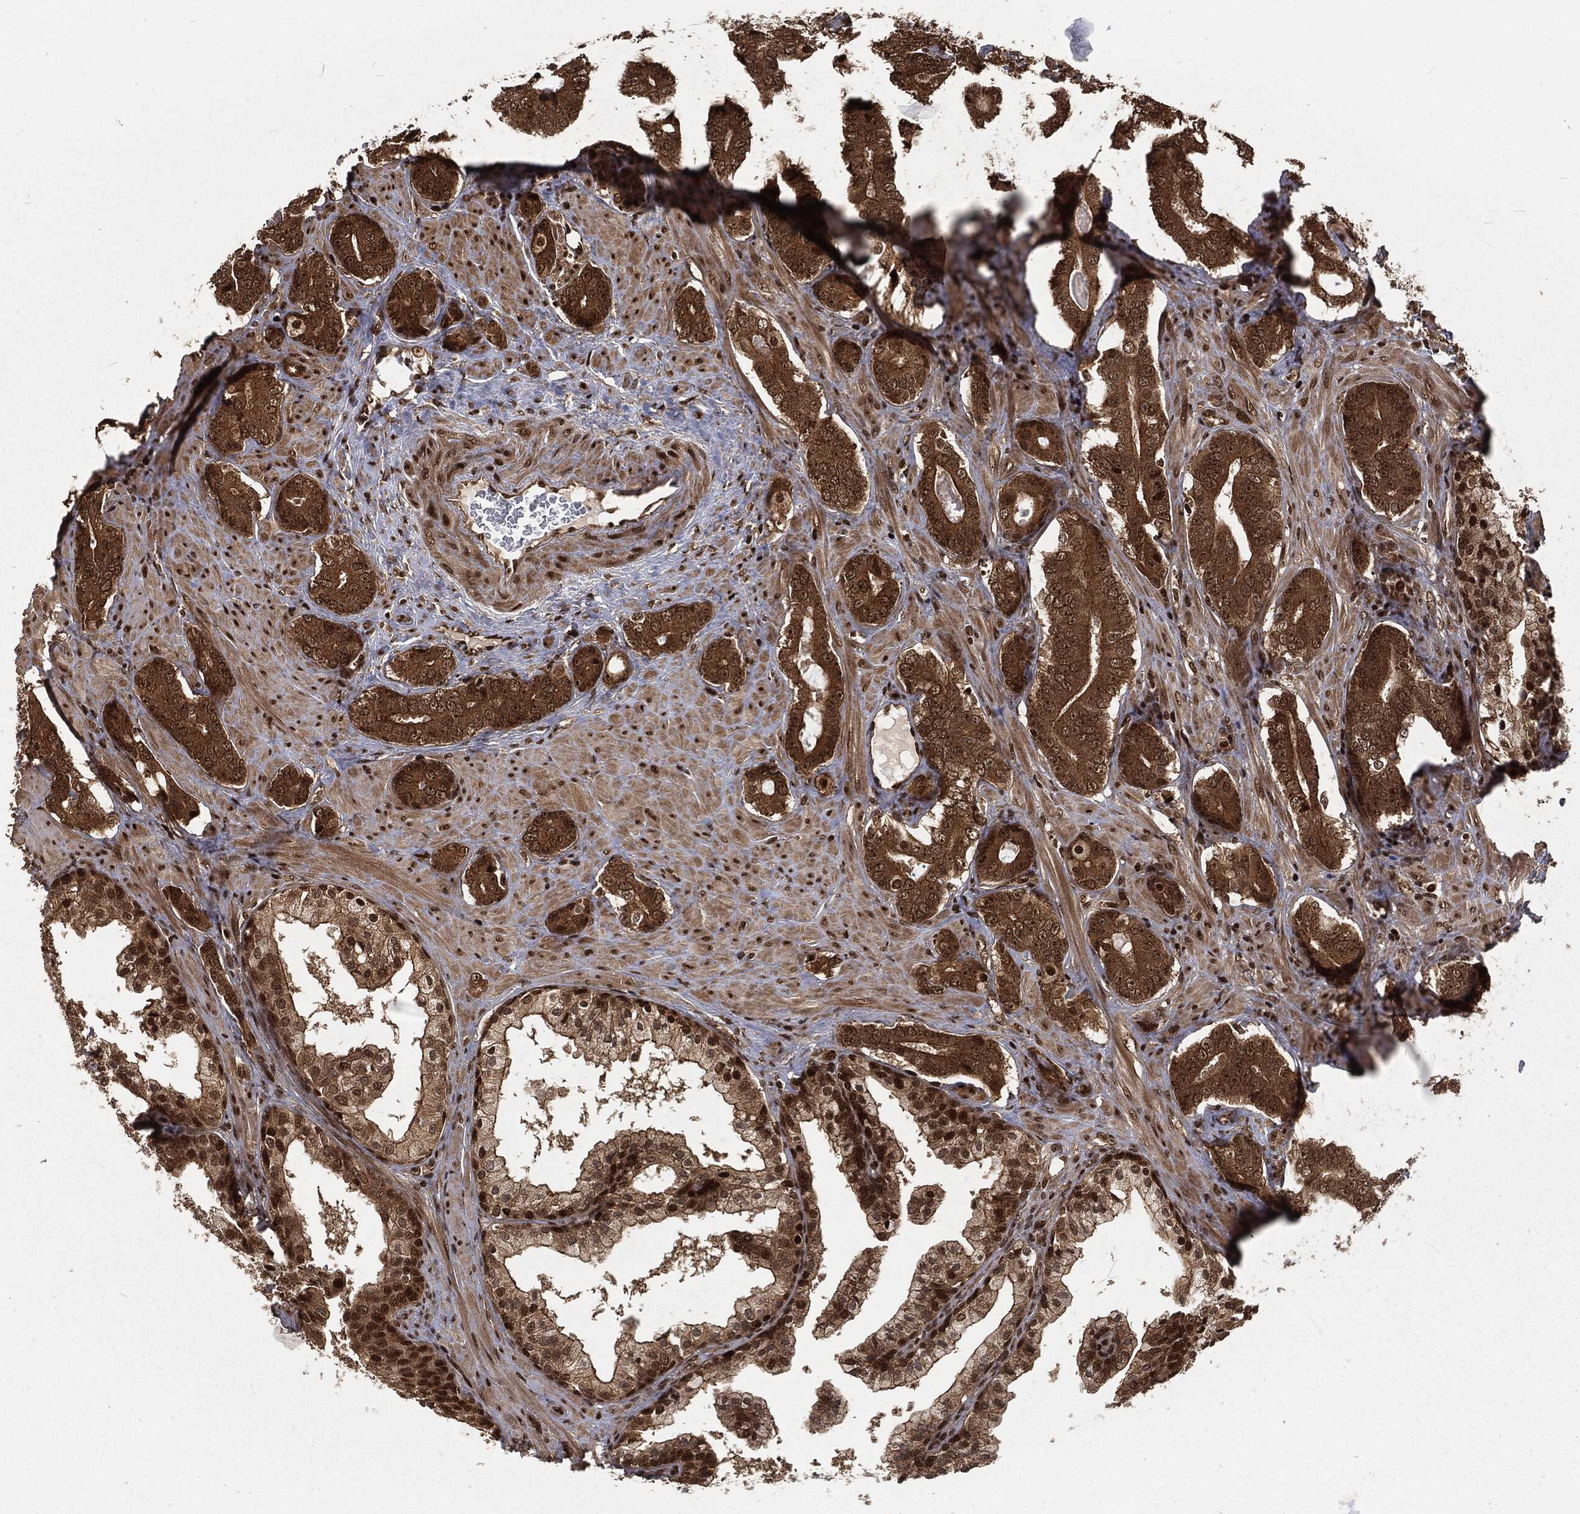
{"staining": {"intensity": "strong", "quantity": ">75%", "location": "cytoplasmic/membranous,nuclear"}, "tissue": "prostate cancer", "cell_type": "Tumor cells", "image_type": "cancer", "snomed": [{"axis": "morphology", "description": "Adenocarcinoma, NOS"}, {"axis": "topography", "description": "Prostate"}], "caption": "Protein staining shows strong cytoplasmic/membranous and nuclear positivity in approximately >75% of tumor cells in prostate adenocarcinoma.", "gene": "NGRN", "patient": {"sex": "male", "age": 55}}